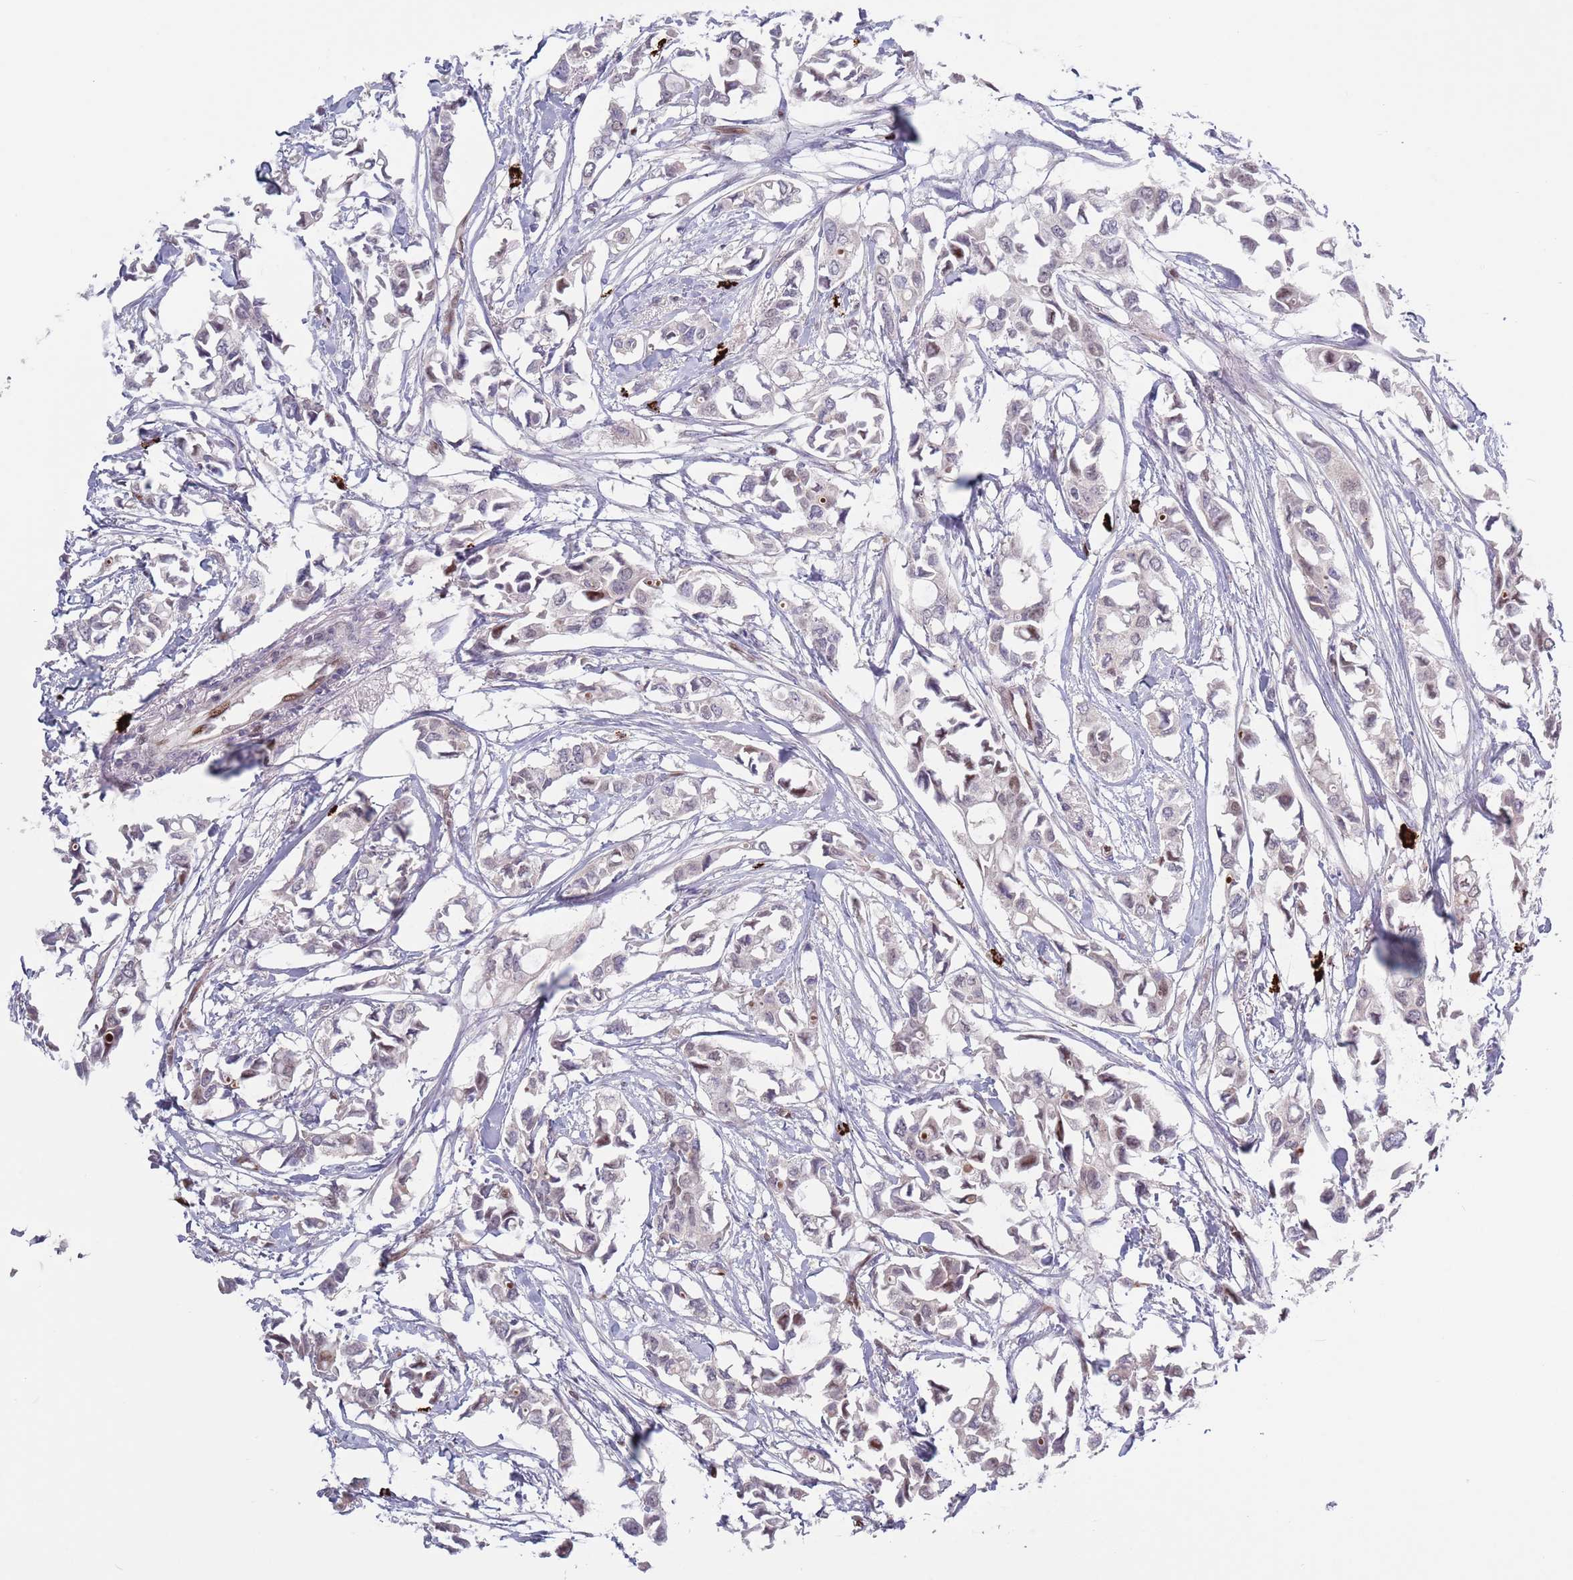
{"staining": {"intensity": "negative", "quantity": "none", "location": "none"}, "tissue": "breast cancer", "cell_type": "Tumor cells", "image_type": "cancer", "snomed": [{"axis": "morphology", "description": "Duct carcinoma"}, {"axis": "topography", "description": "Breast"}], "caption": "This photomicrograph is of invasive ductal carcinoma (breast) stained with immunohistochemistry (IHC) to label a protein in brown with the nuclei are counter-stained blue. There is no expression in tumor cells.", "gene": "TYW1", "patient": {"sex": "female", "age": 41}}